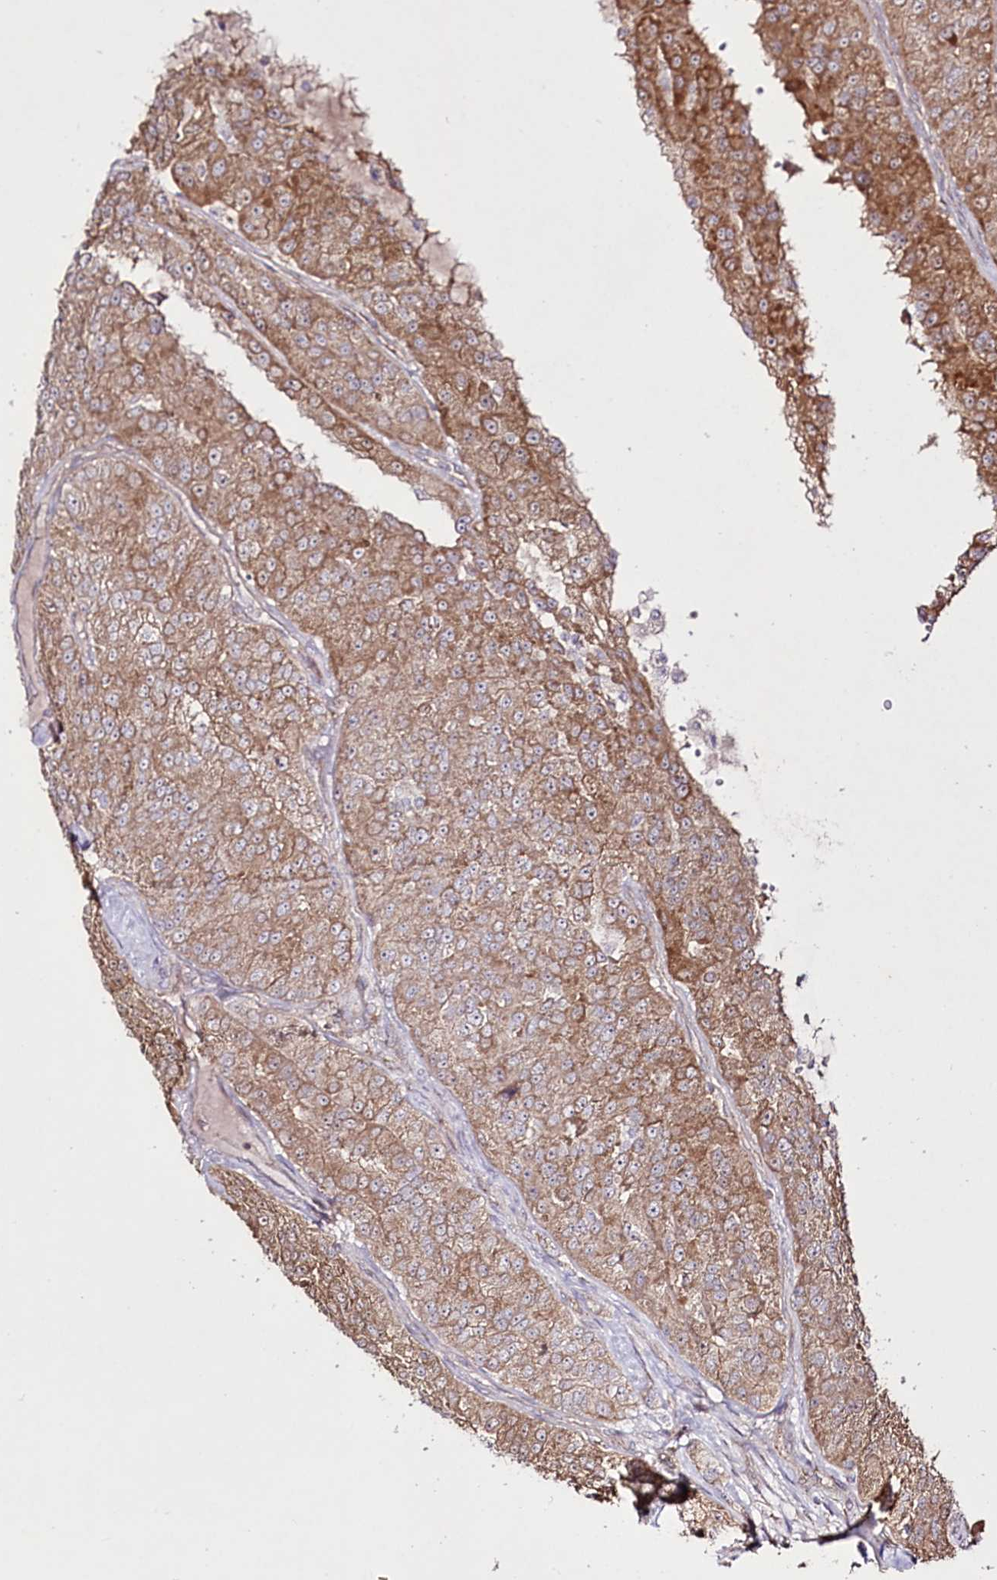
{"staining": {"intensity": "moderate", "quantity": ">75%", "location": "cytoplasmic/membranous"}, "tissue": "renal cancer", "cell_type": "Tumor cells", "image_type": "cancer", "snomed": [{"axis": "morphology", "description": "Adenocarcinoma, NOS"}, {"axis": "topography", "description": "Kidney"}], "caption": "Brown immunohistochemical staining in renal adenocarcinoma demonstrates moderate cytoplasmic/membranous staining in about >75% of tumor cells.", "gene": "REXO2", "patient": {"sex": "female", "age": 63}}